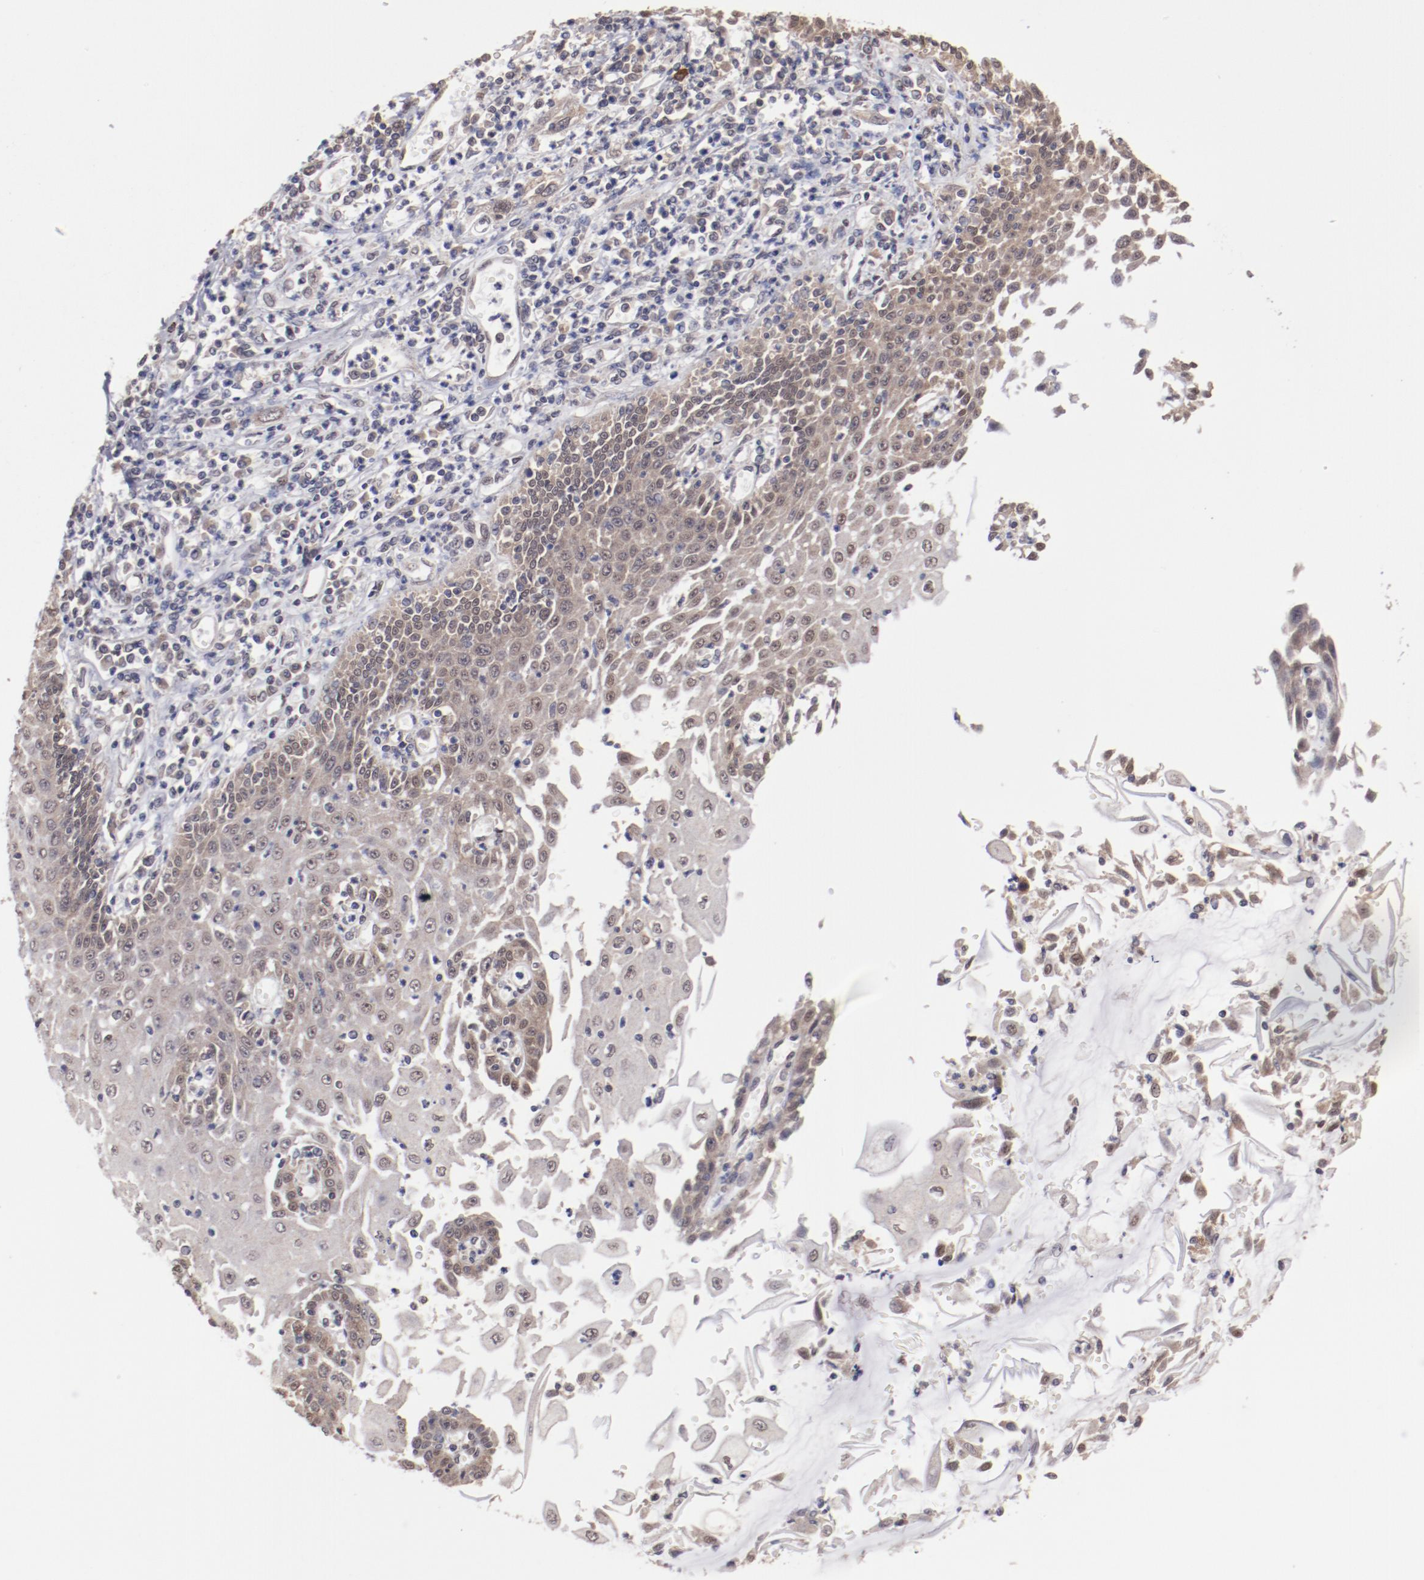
{"staining": {"intensity": "weak", "quantity": "25%-75%", "location": "cytoplasmic/membranous,nuclear"}, "tissue": "esophagus", "cell_type": "Squamous epithelial cells", "image_type": "normal", "snomed": [{"axis": "morphology", "description": "Normal tissue, NOS"}, {"axis": "topography", "description": "Esophagus"}], "caption": "Immunohistochemistry (DAB (3,3'-diaminobenzidine)) staining of normal esophagus displays weak cytoplasmic/membranous,nuclear protein positivity in about 25%-75% of squamous epithelial cells. (Stains: DAB (3,3'-diaminobenzidine) in brown, nuclei in blue, Microscopy: brightfield microscopy at high magnification).", "gene": "ARNT", "patient": {"sex": "male", "age": 65}}